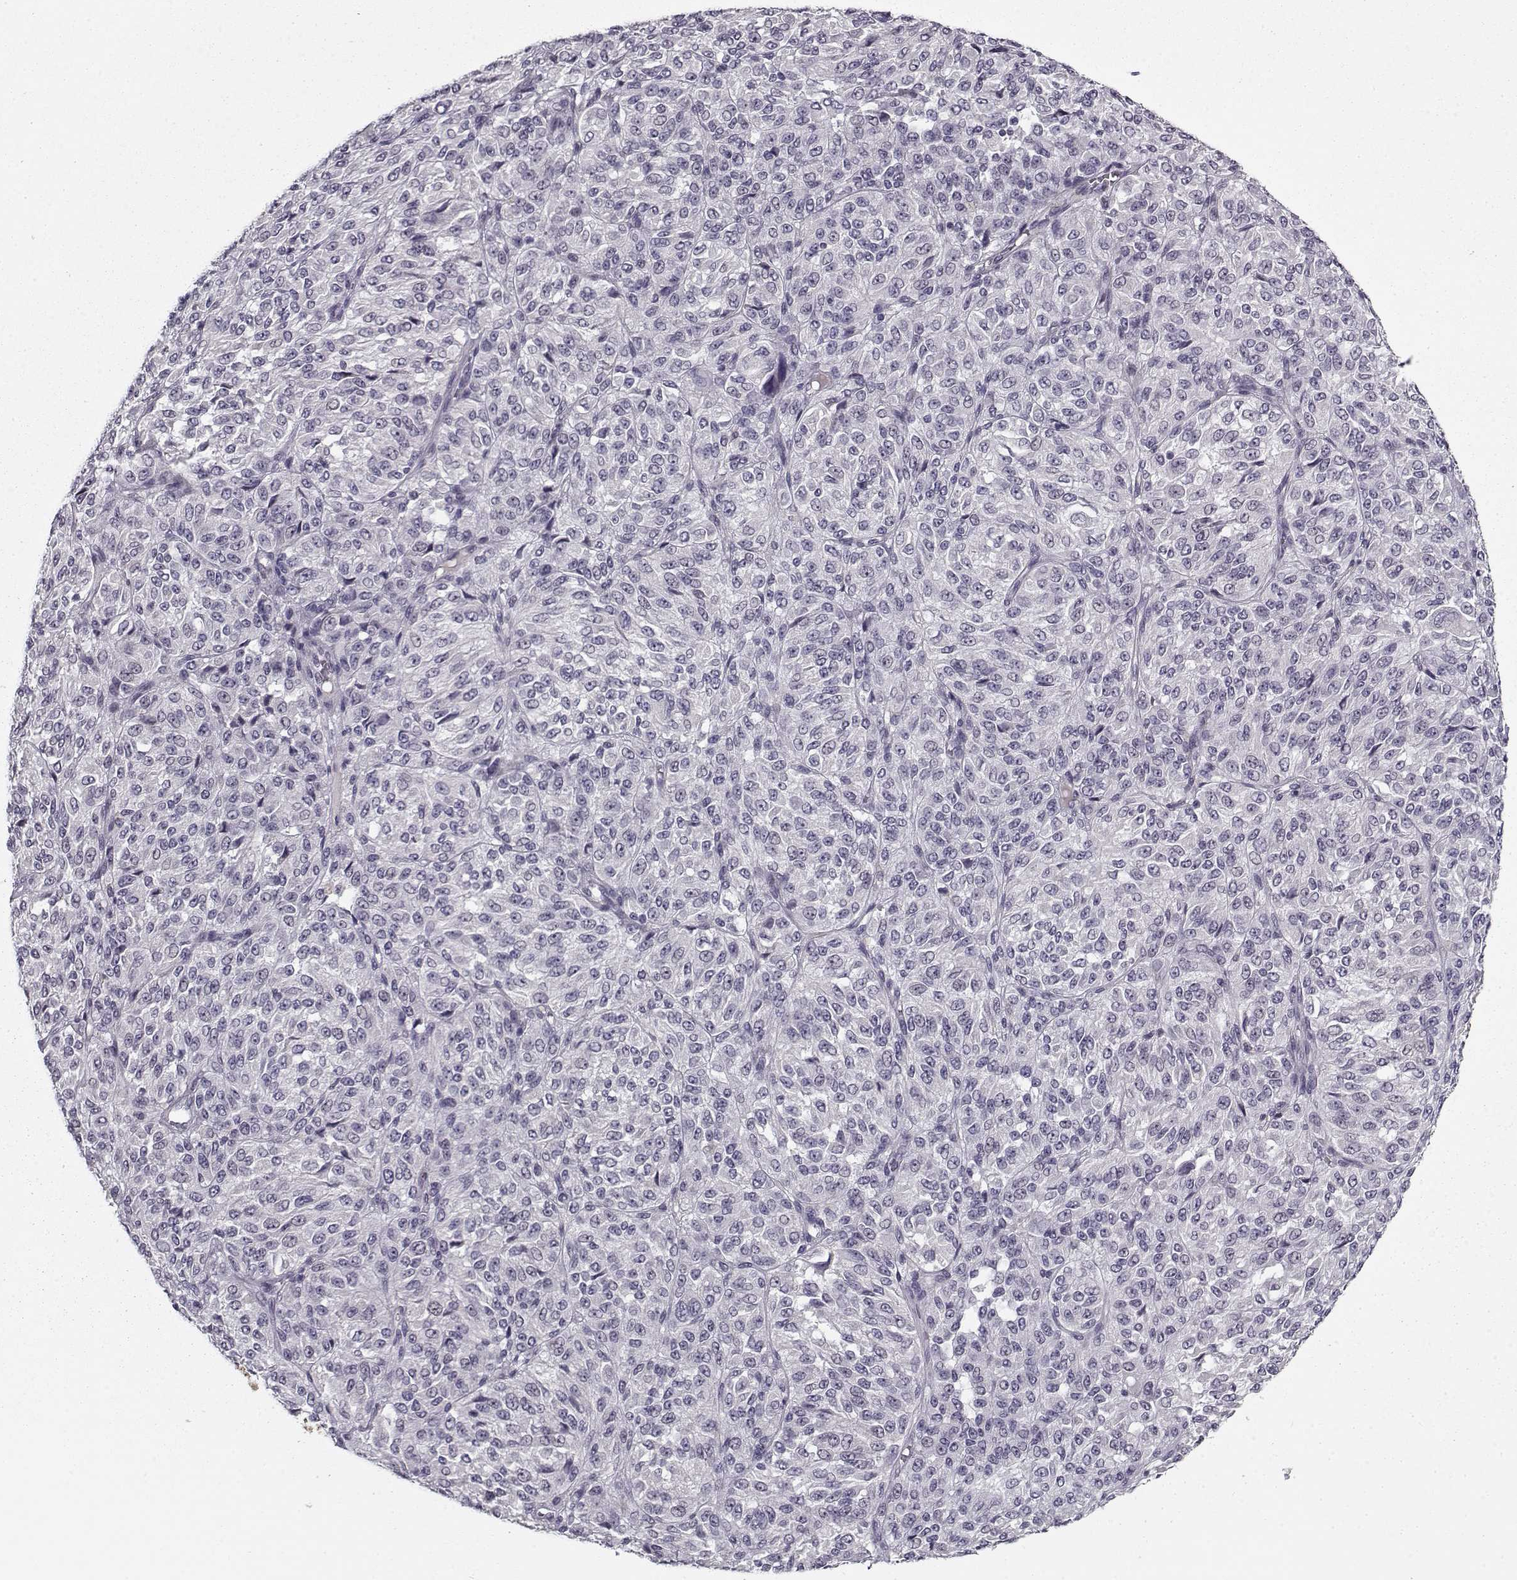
{"staining": {"intensity": "negative", "quantity": "none", "location": "none"}, "tissue": "melanoma", "cell_type": "Tumor cells", "image_type": "cancer", "snomed": [{"axis": "morphology", "description": "Malignant melanoma, Metastatic site"}, {"axis": "topography", "description": "Brain"}], "caption": "Immunohistochemistry (IHC) of human malignant melanoma (metastatic site) displays no positivity in tumor cells. (Brightfield microscopy of DAB (3,3'-diaminobenzidine) IHC at high magnification).", "gene": "SNCA", "patient": {"sex": "female", "age": 56}}